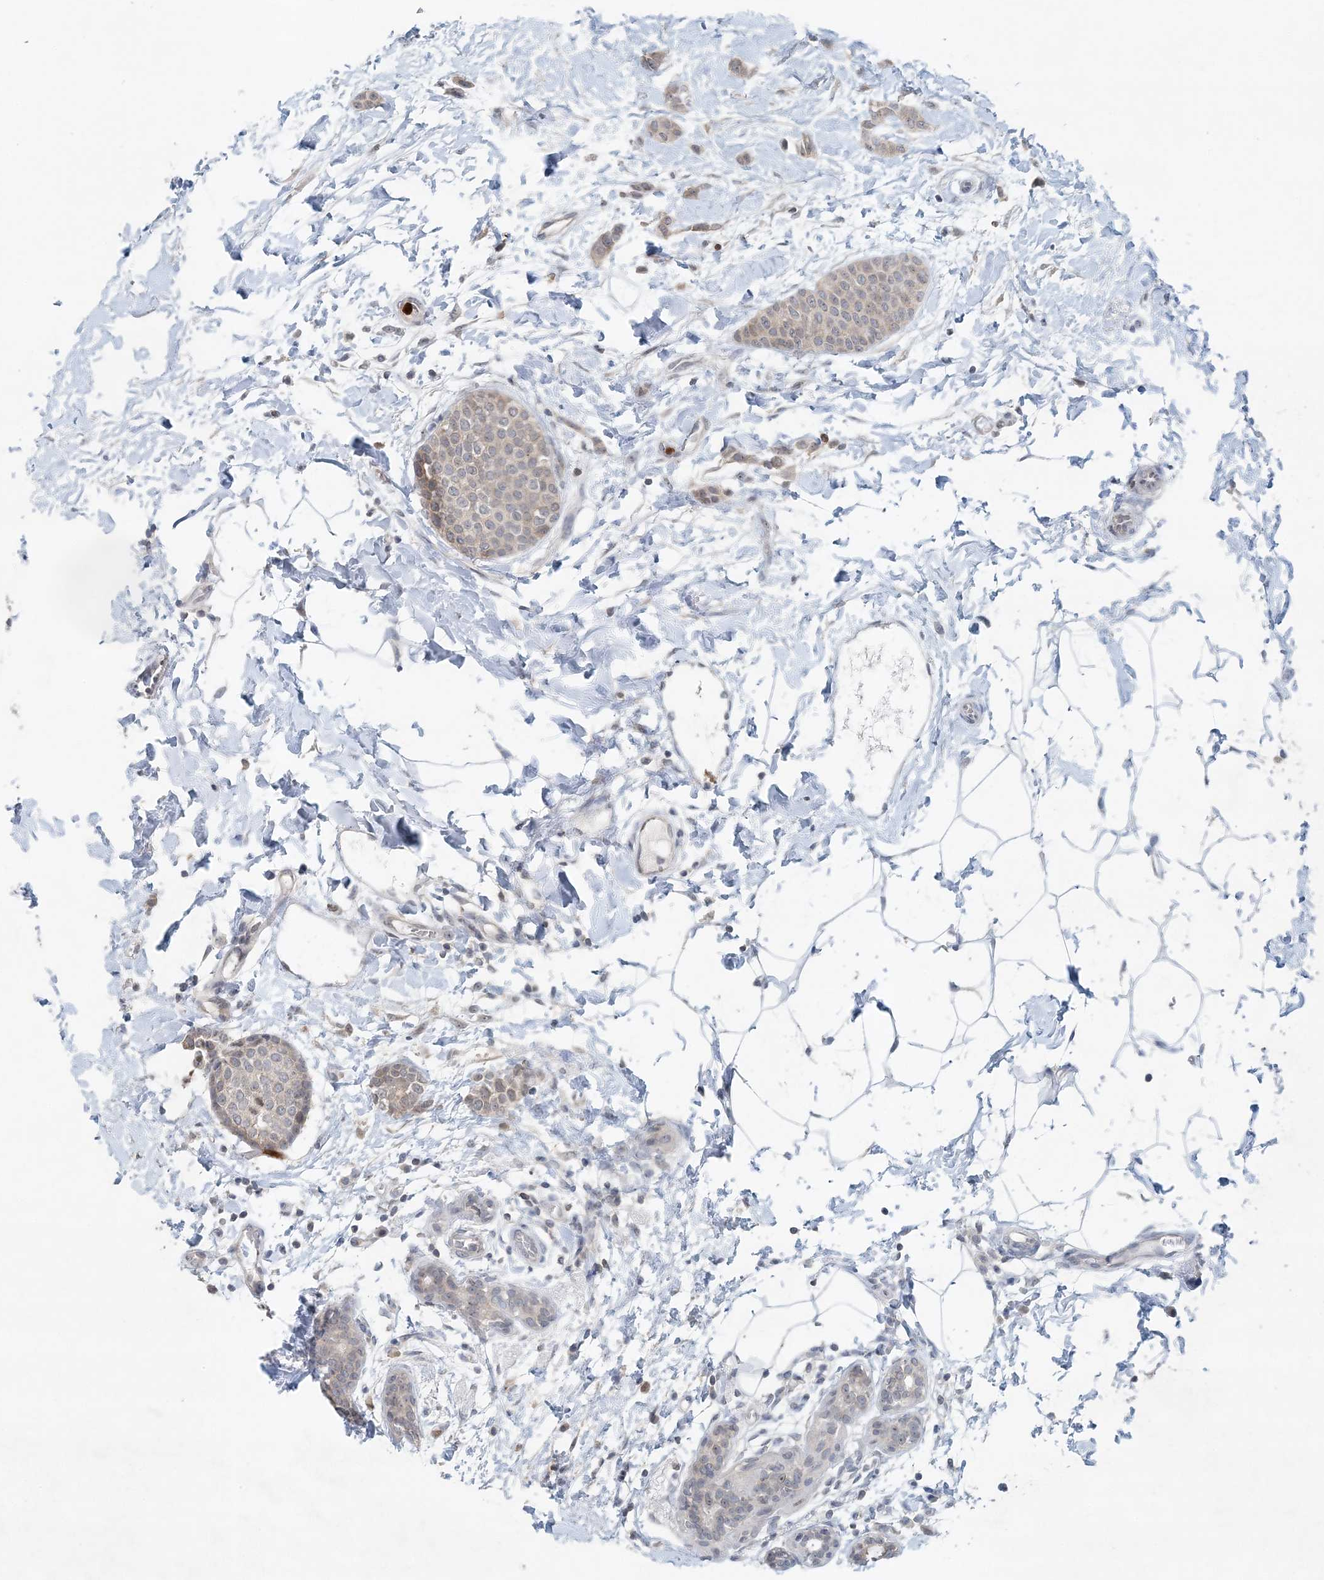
{"staining": {"intensity": "weak", "quantity": "<25%", "location": "cytoplasmic/membranous"}, "tissue": "breast cancer", "cell_type": "Tumor cells", "image_type": "cancer", "snomed": [{"axis": "morphology", "description": "Lobular carcinoma, in situ"}, {"axis": "morphology", "description": "Lobular carcinoma"}, {"axis": "topography", "description": "Breast"}], "caption": "This image is of breast lobular carcinoma in situ stained with immunohistochemistry to label a protein in brown with the nuclei are counter-stained blue. There is no positivity in tumor cells.", "gene": "NUP54", "patient": {"sex": "female", "age": 41}}